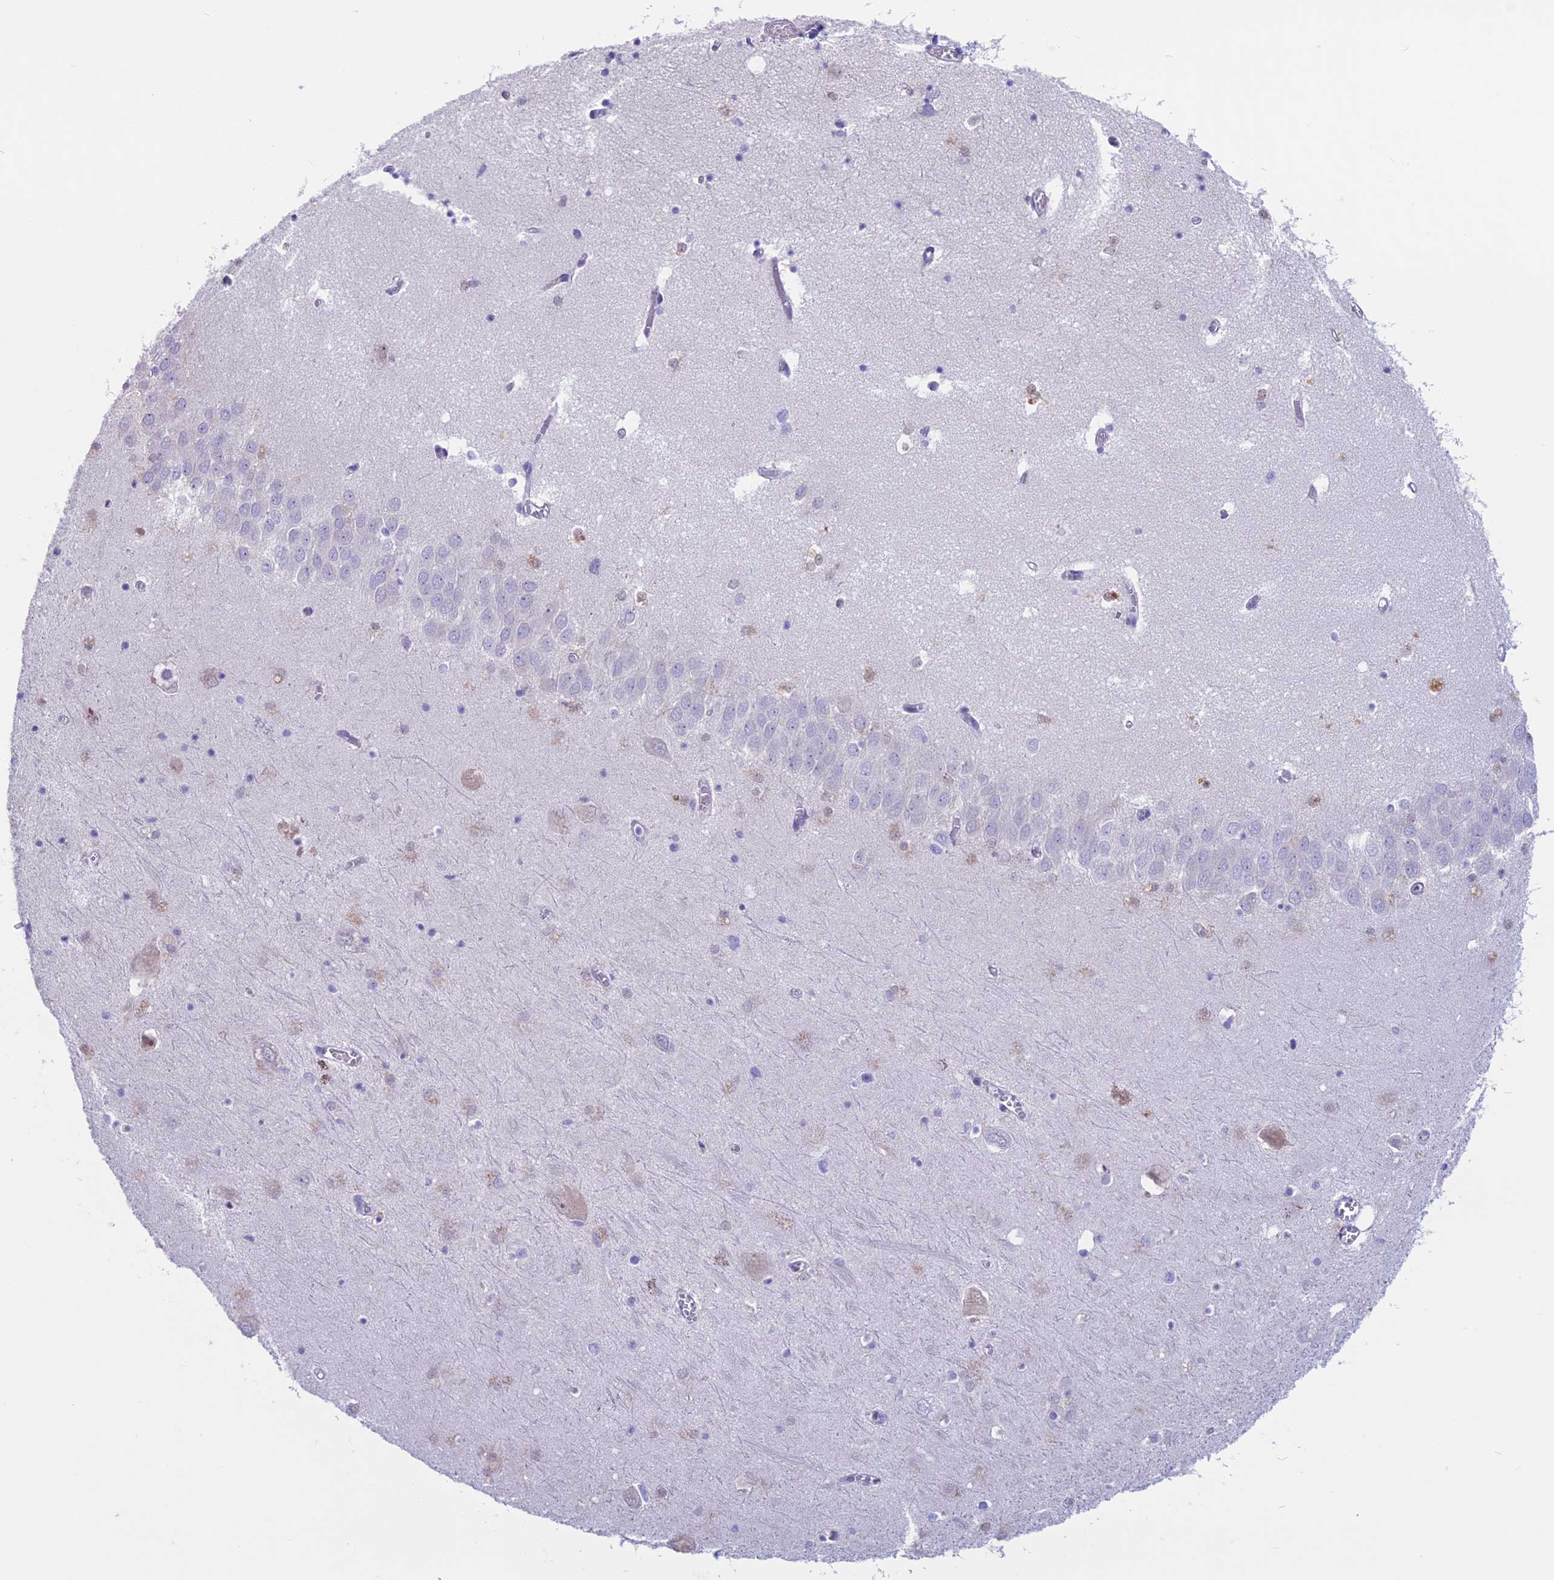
{"staining": {"intensity": "weak", "quantity": "<25%", "location": "cytoplasmic/membranous"}, "tissue": "hippocampus", "cell_type": "Glial cells", "image_type": "normal", "snomed": [{"axis": "morphology", "description": "Normal tissue, NOS"}, {"axis": "topography", "description": "Hippocampus"}], "caption": "Glial cells show no significant protein staining in normal hippocampus. (Brightfield microscopy of DAB IHC at high magnification).", "gene": "RP1", "patient": {"sex": "male", "age": 70}}